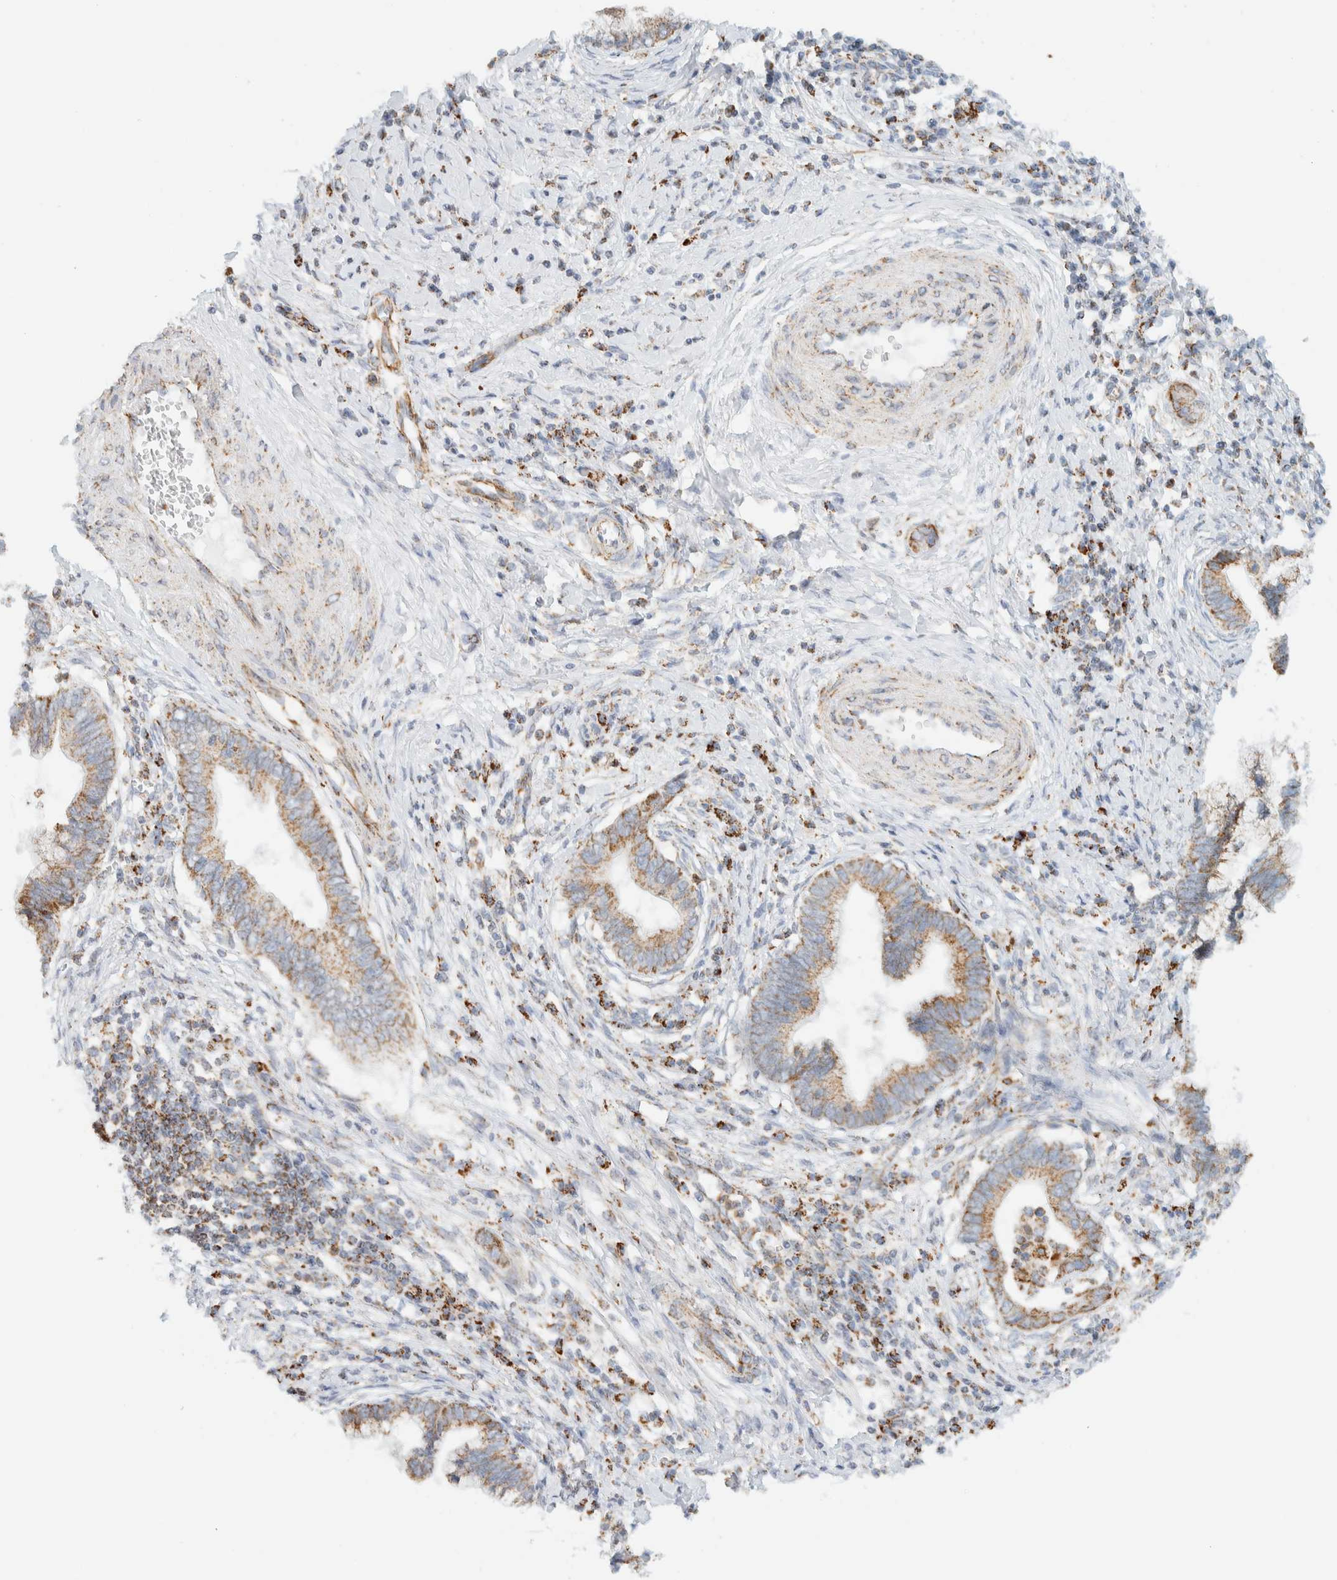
{"staining": {"intensity": "moderate", "quantity": ">75%", "location": "cytoplasmic/membranous"}, "tissue": "cervical cancer", "cell_type": "Tumor cells", "image_type": "cancer", "snomed": [{"axis": "morphology", "description": "Adenocarcinoma, NOS"}, {"axis": "topography", "description": "Cervix"}], "caption": "A photomicrograph of human adenocarcinoma (cervical) stained for a protein displays moderate cytoplasmic/membranous brown staining in tumor cells. (DAB (3,3'-diaminobenzidine) IHC with brightfield microscopy, high magnification).", "gene": "KIFAP3", "patient": {"sex": "female", "age": 44}}